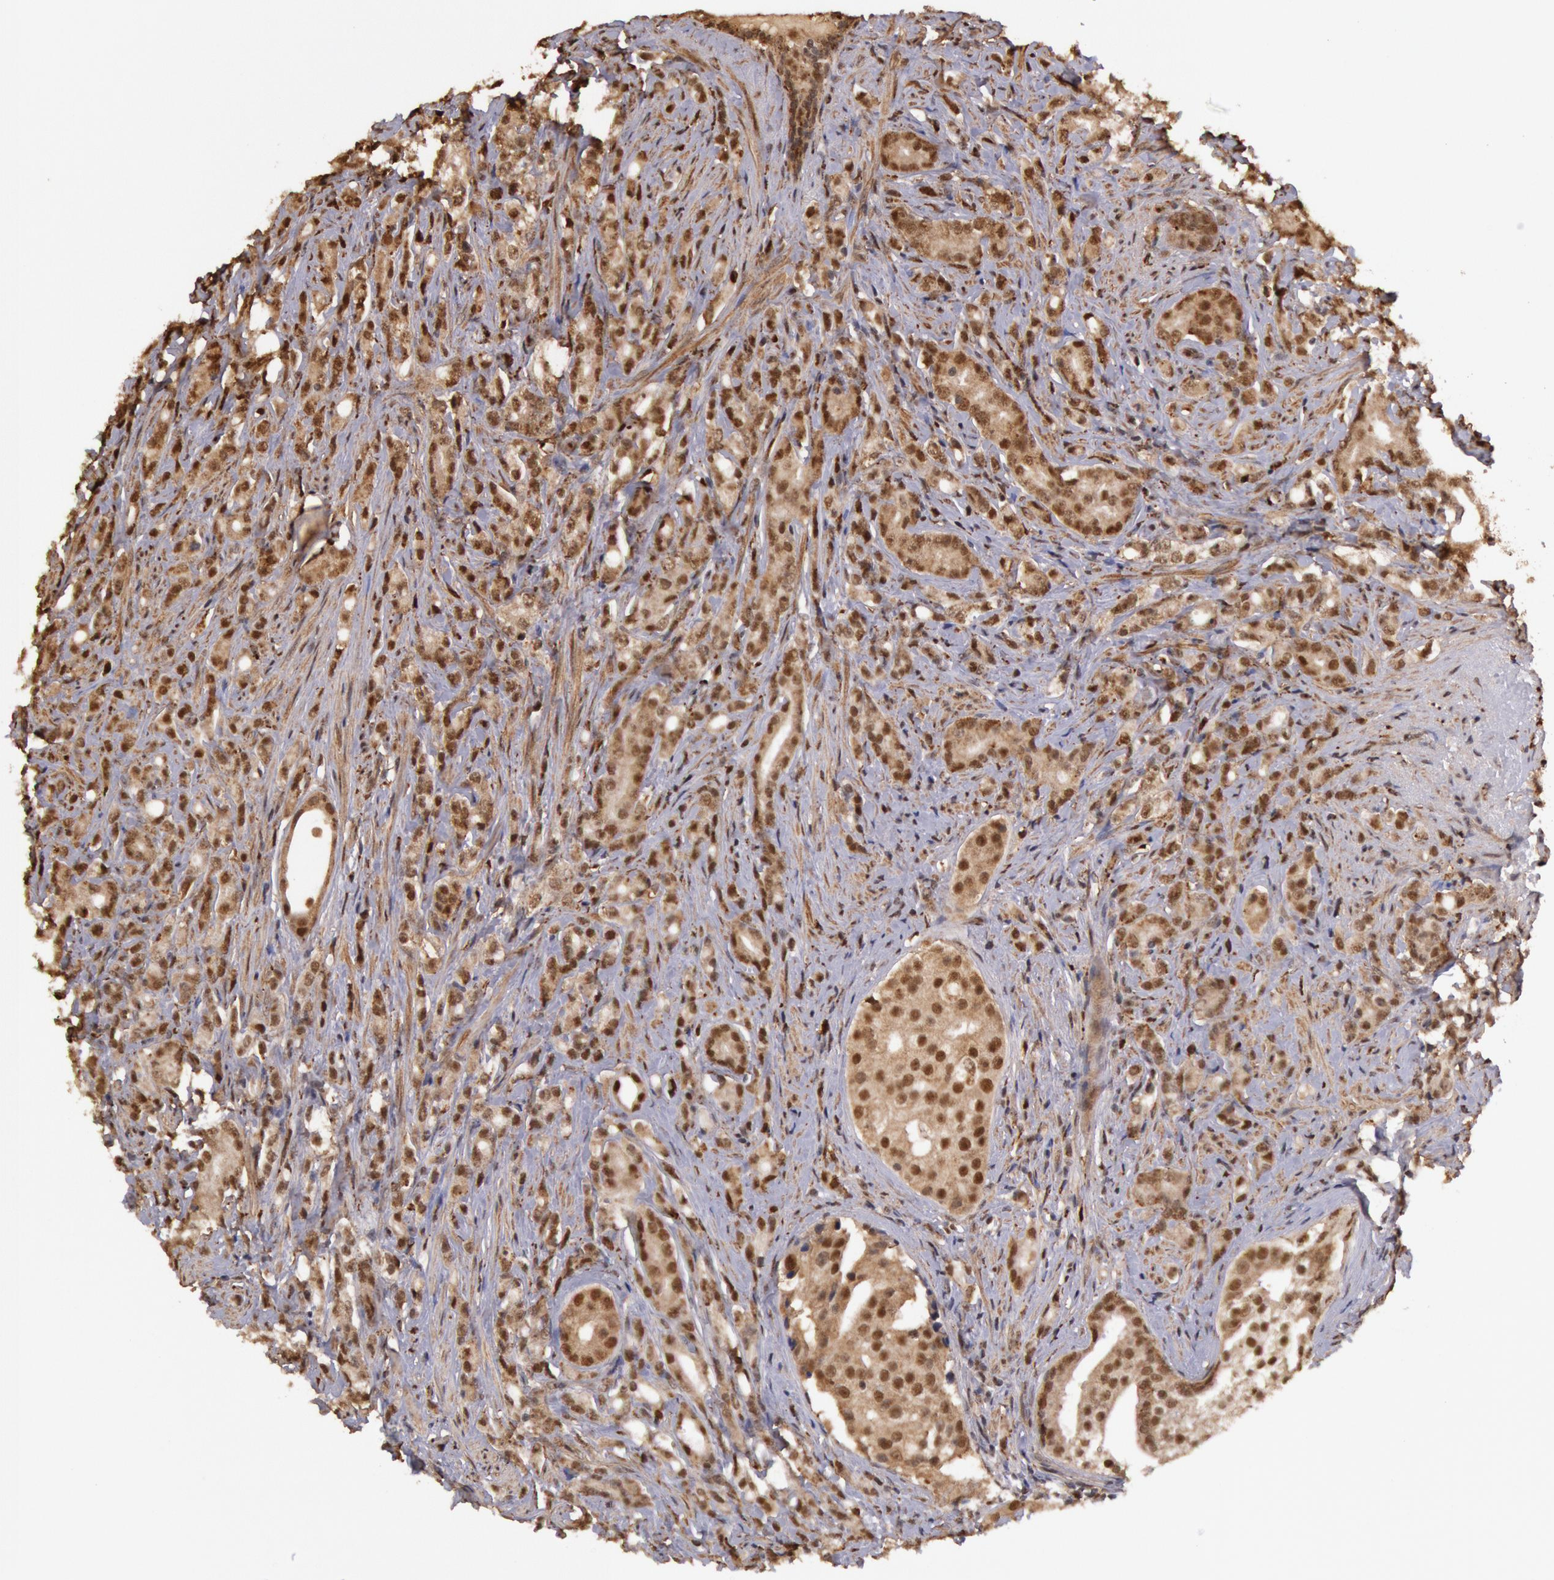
{"staining": {"intensity": "moderate", "quantity": ">75%", "location": "nuclear"}, "tissue": "prostate cancer", "cell_type": "Tumor cells", "image_type": "cancer", "snomed": [{"axis": "morphology", "description": "Adenocarcinoma, Medium grade"}, {"axis": "topography", "description": "Prostate"}], "caption": "Immunohistochemical staining of human prostate medium-grade adenocarcinoma exhibits medium levels of moderate nuclear expression in about >75% of tumor cells.", "gene": "LIG4", "patient": {"sex": "male", "age": 59}}